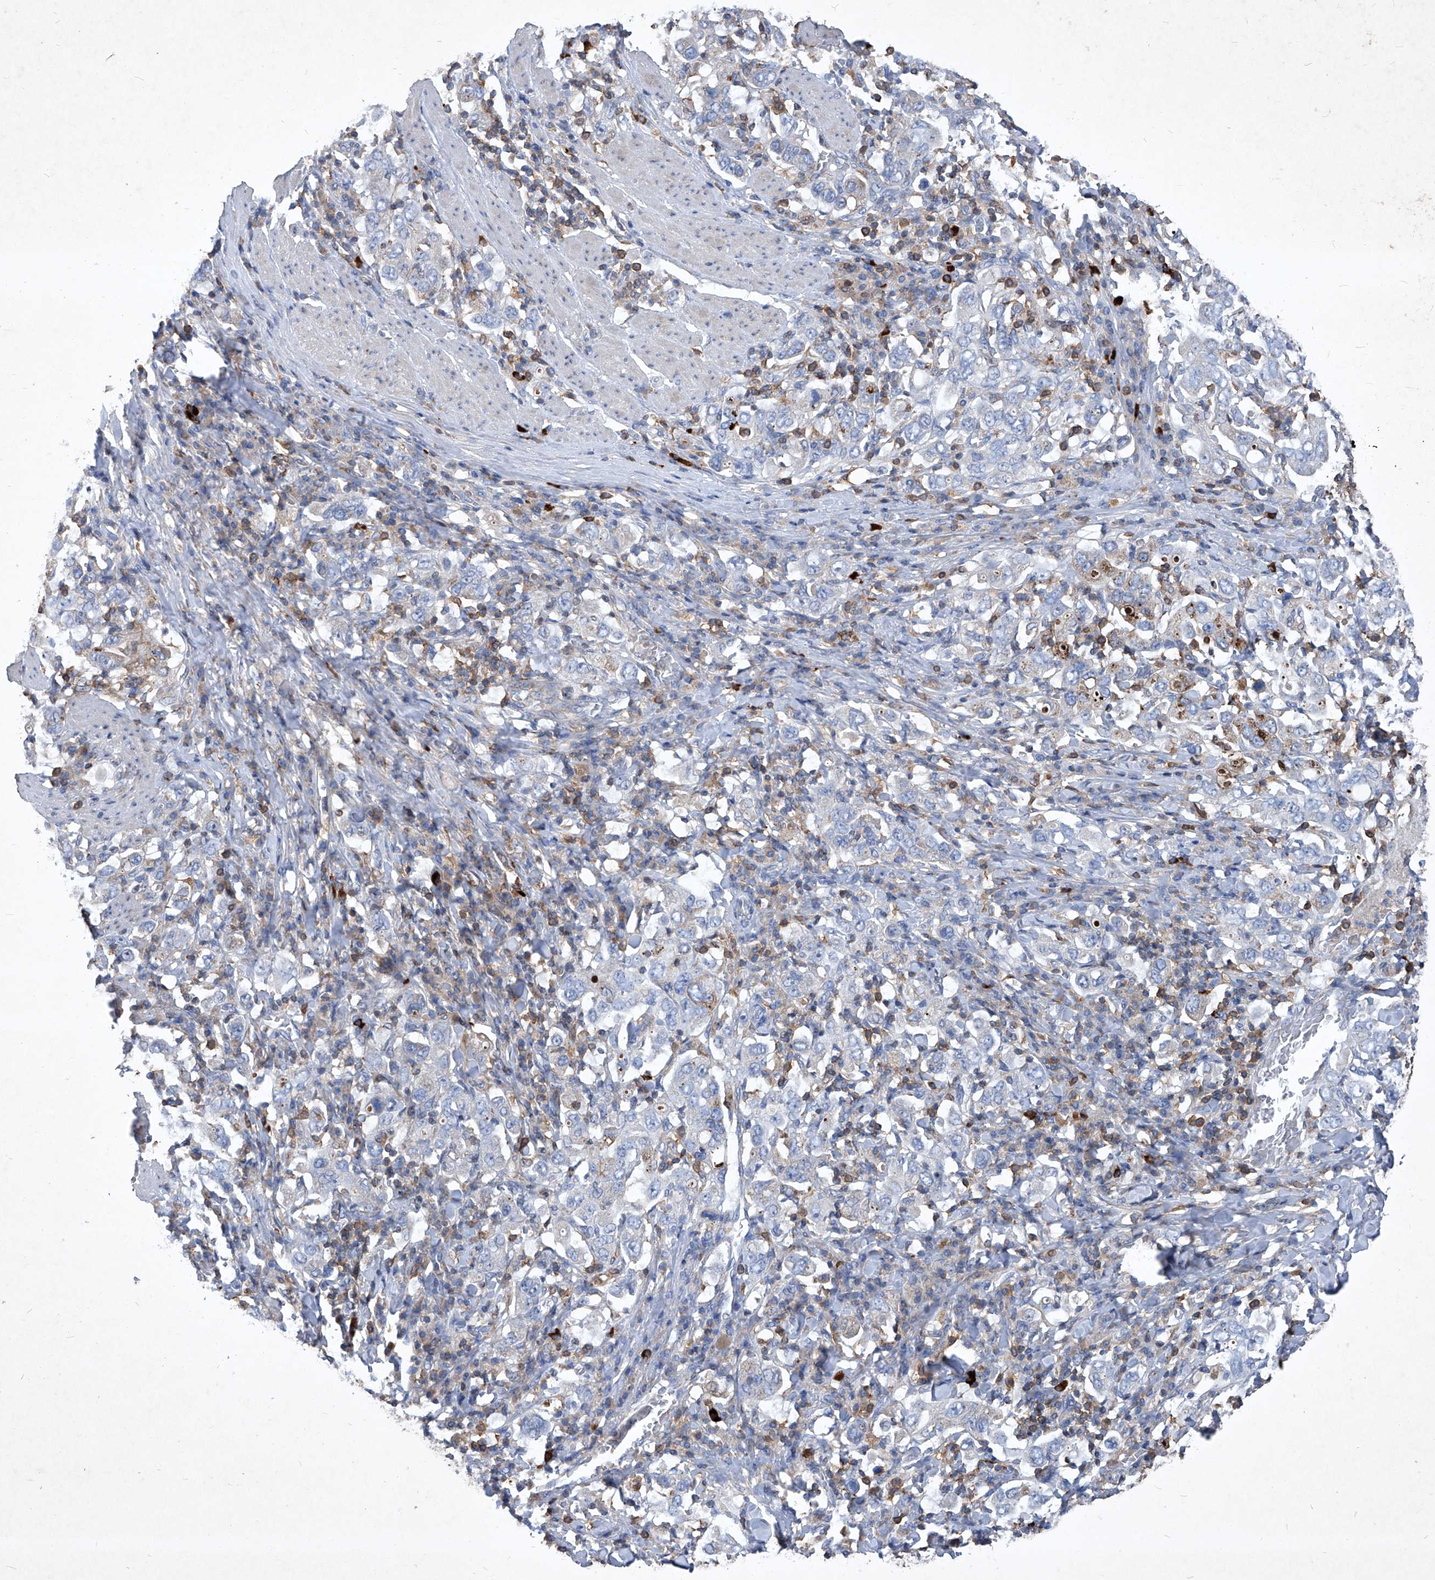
{"staining": {"intensity": "negative", "quantity": "none", "location": "none"}, "tissue": "stomach cancer", "cell_type": "Tumor cells", "image_type": "cancer", "snomed": [{"axis": "morphology", "description": "Adenocarcinoma, NOS"}, {"axis": "topography", "description": "Stomach, upper"}], "caption": "This is an immunohistochemistry histopathology image of adenocarcinoma (stomach). There is no positivity in tumor cells.", "gene": "EPHA8", "patient": {"sex": "male", "age": 62}}